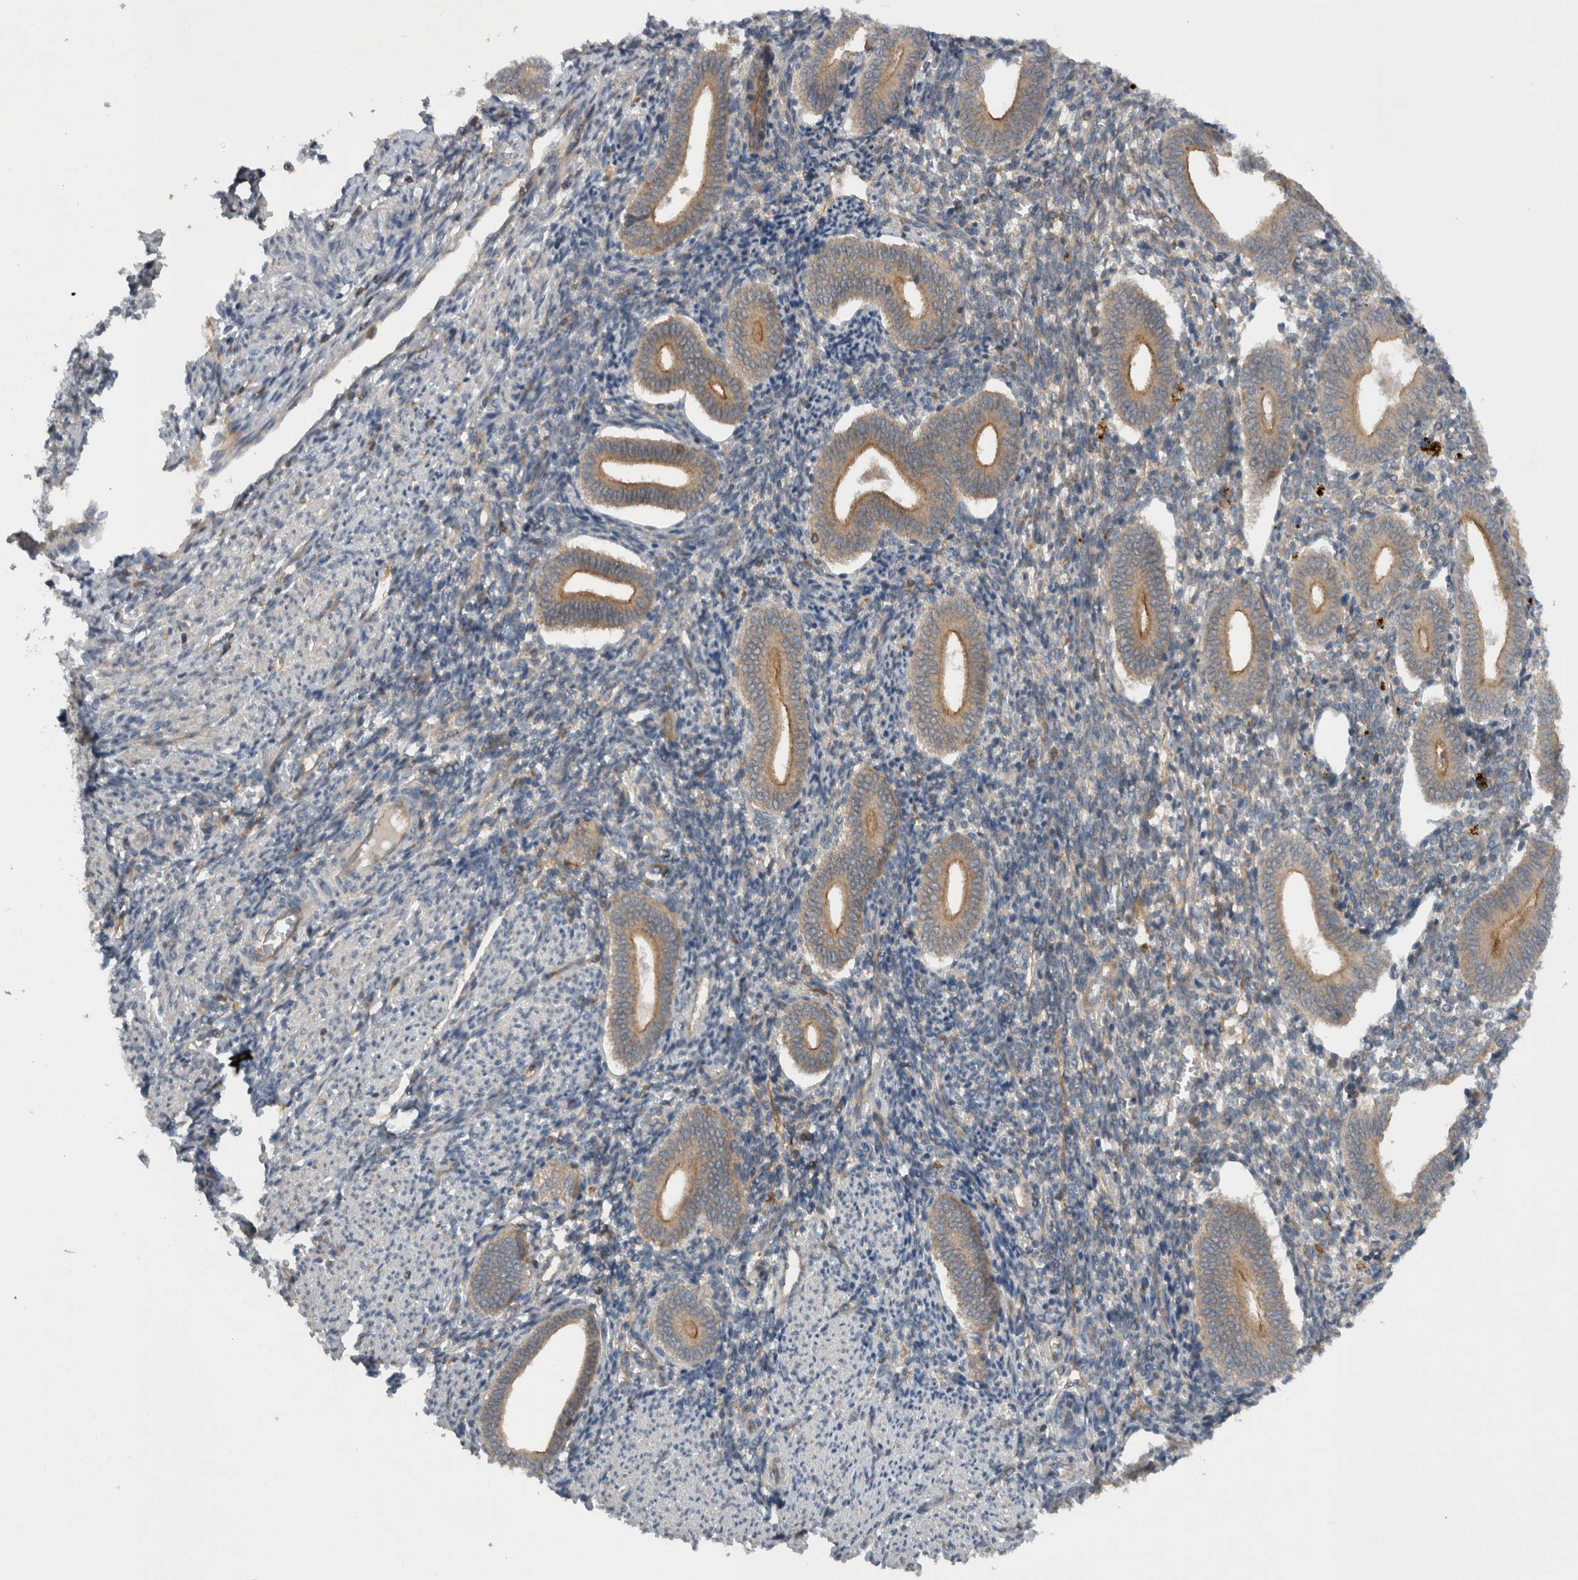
{"staining": {"intensity": "weak", "quantity": "<25%", "location": "cytoplasmic/membranous"}, "tissue": "endometrium", "cell_type": "Cells in endometrial stroma", "image_type": "normal", "snomed": [{"axis": "morphology", "description": "Normal tissue, NOS"}, {"axis": "topography", "description": "Uterus"}, {"axis": "topography", "description": "Endometrium"}], "caption": "A micrograph of endometrium stained for a protein displays no brown staining in cells in endometrial stroma.", "gene": "SCARA5", "patient": {"sex": "female", "age": 33}}